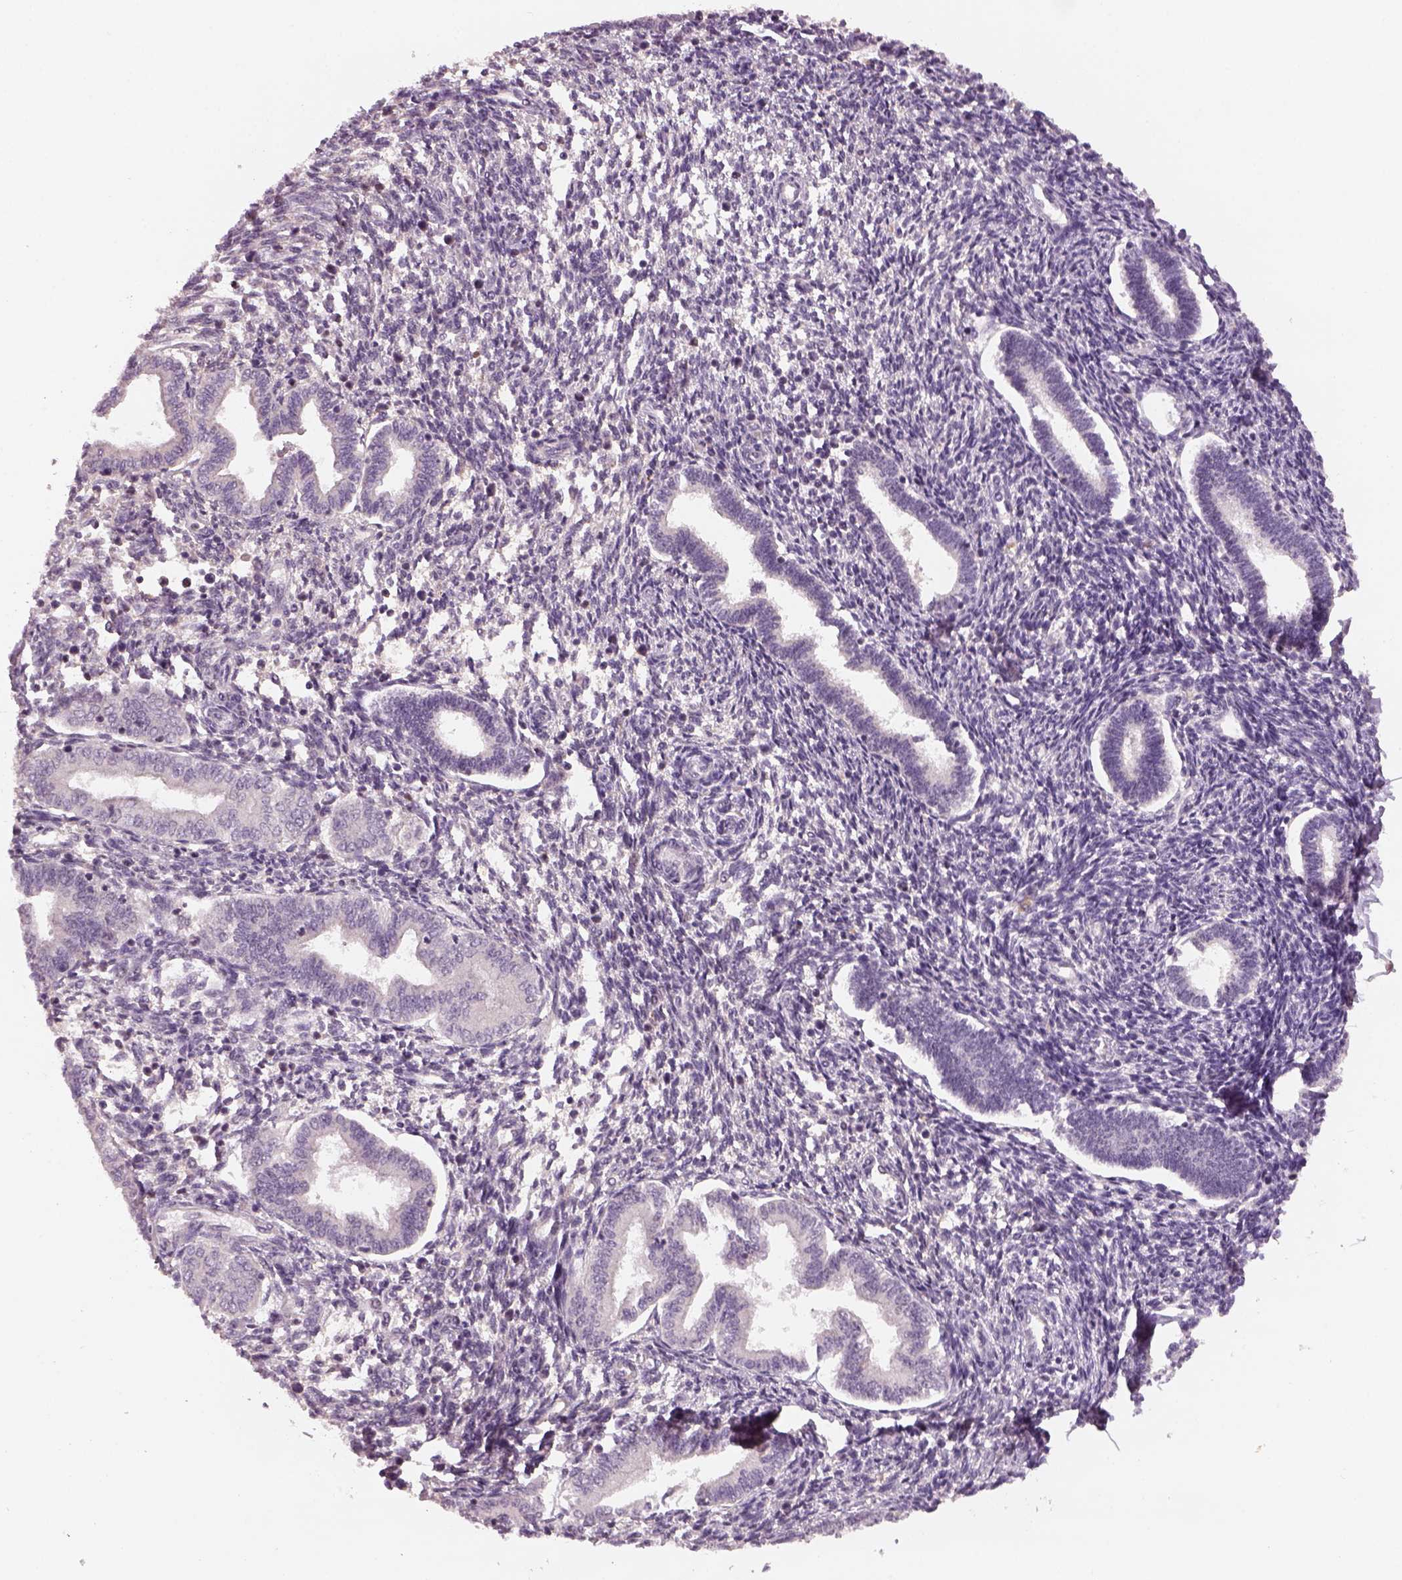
{"staining": {"intensity": "negative", "quantity": "none", "location": "none"}, "tissue": "endometrium", "cell_type": "Cells in endometrial stroma", "image_type": "normal", "snomed": [{"axis": "morphology", "description": "Normal tissue, NOS"}, {"axis": "topography", "description": "Endometrium"}], "caption": "This is an IHC photomicrograph of benign human endometrium. There is no expression in cells in endometrial stroma.", "gene": "GDNF", "patient": {"sex": "female", "age": 42}}